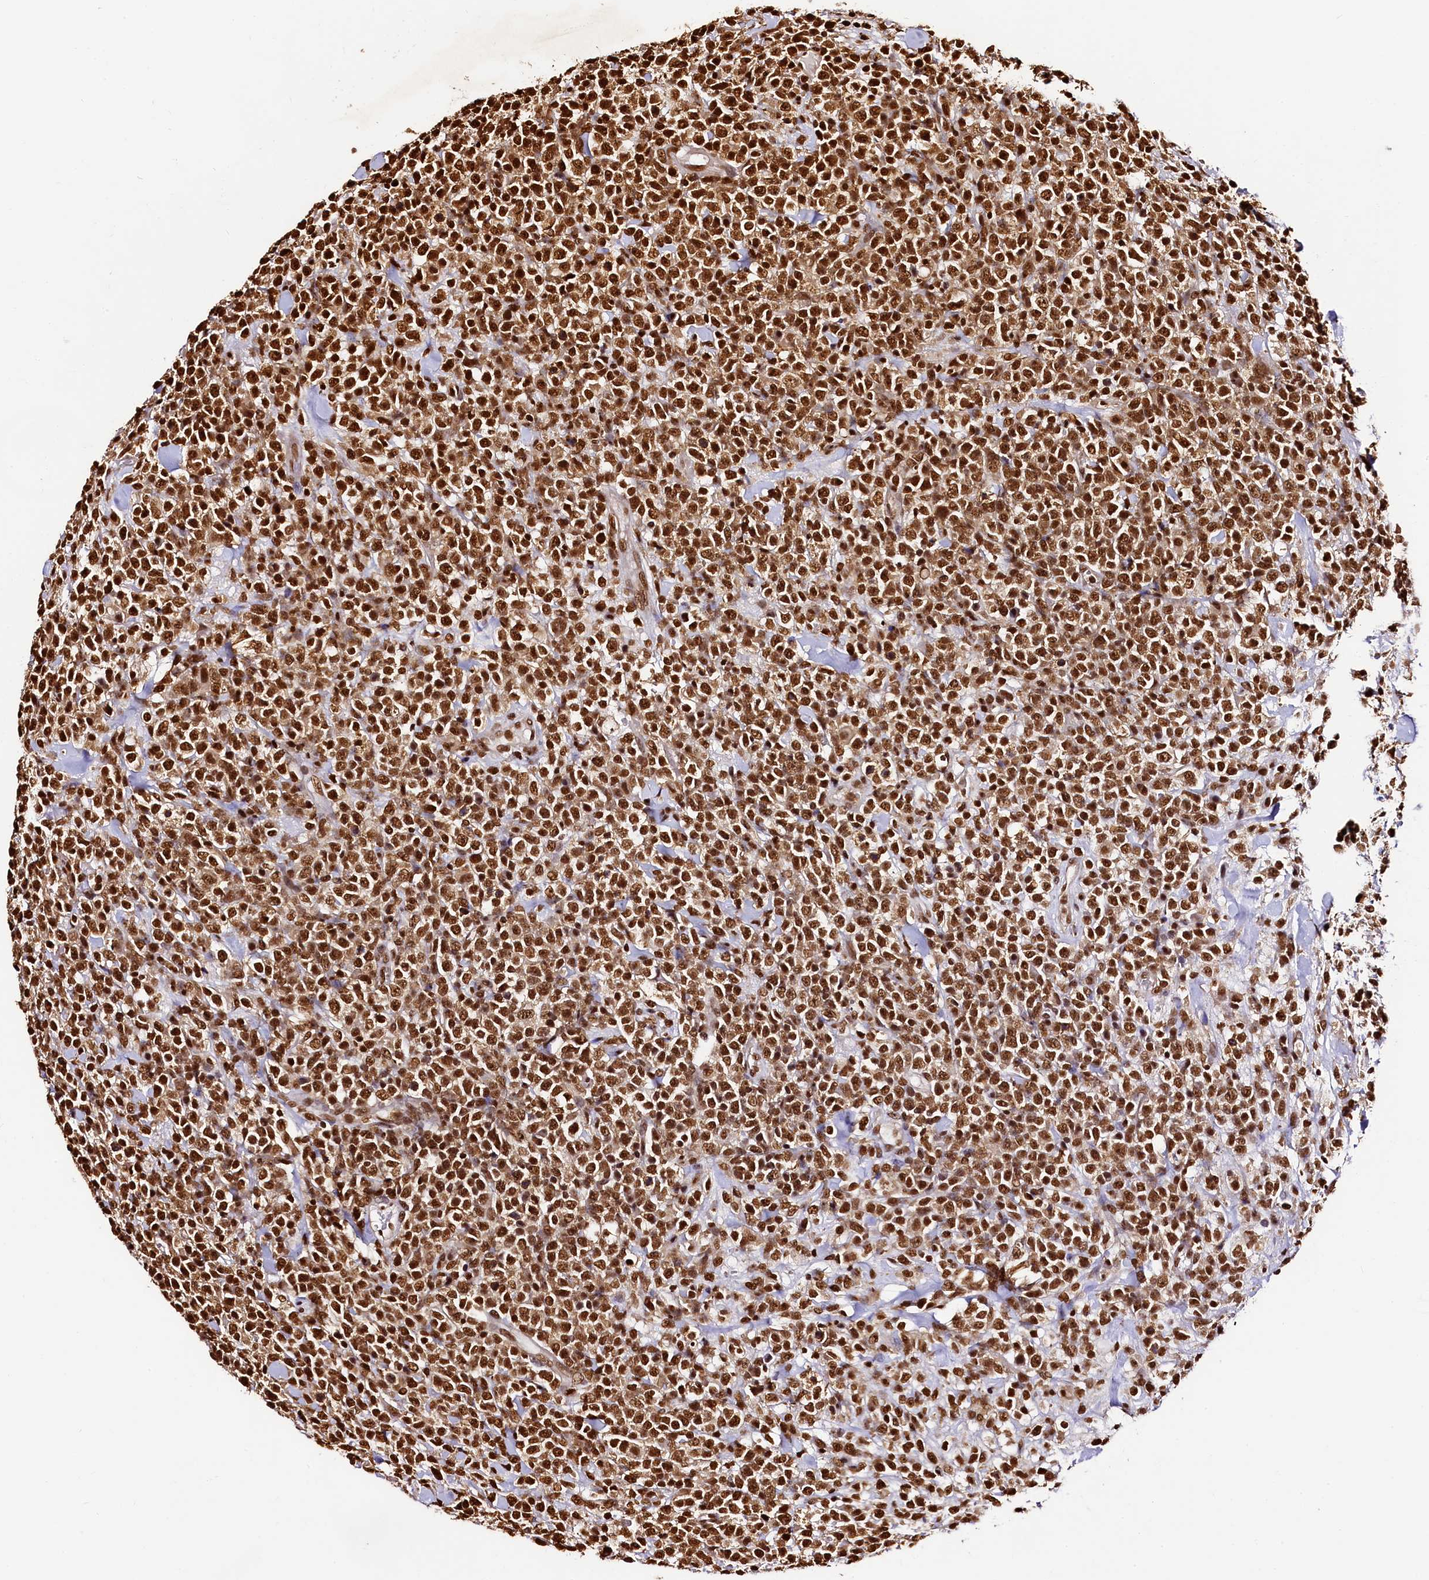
{"staining": {"intensity": "strong", "quantity": ">75%", "location": "nuclear"}, "tissue": "lymphoma", "cell_type": "Tumor cells", "image_type": "cancer", "snomed": [{"axis": "morphology", "description": "Malignant lymphoma, non-Hodgkin's type, High grade"}, {"axis": "topography", "description": "Colon"}], "caption": "Lymphoma stained for a protein (brown) reveals strong nuclear positive positivity in about >75% of tumor cells.", "gene": "SNRPD2", "patient": {"sex": "female", "age": 53}}